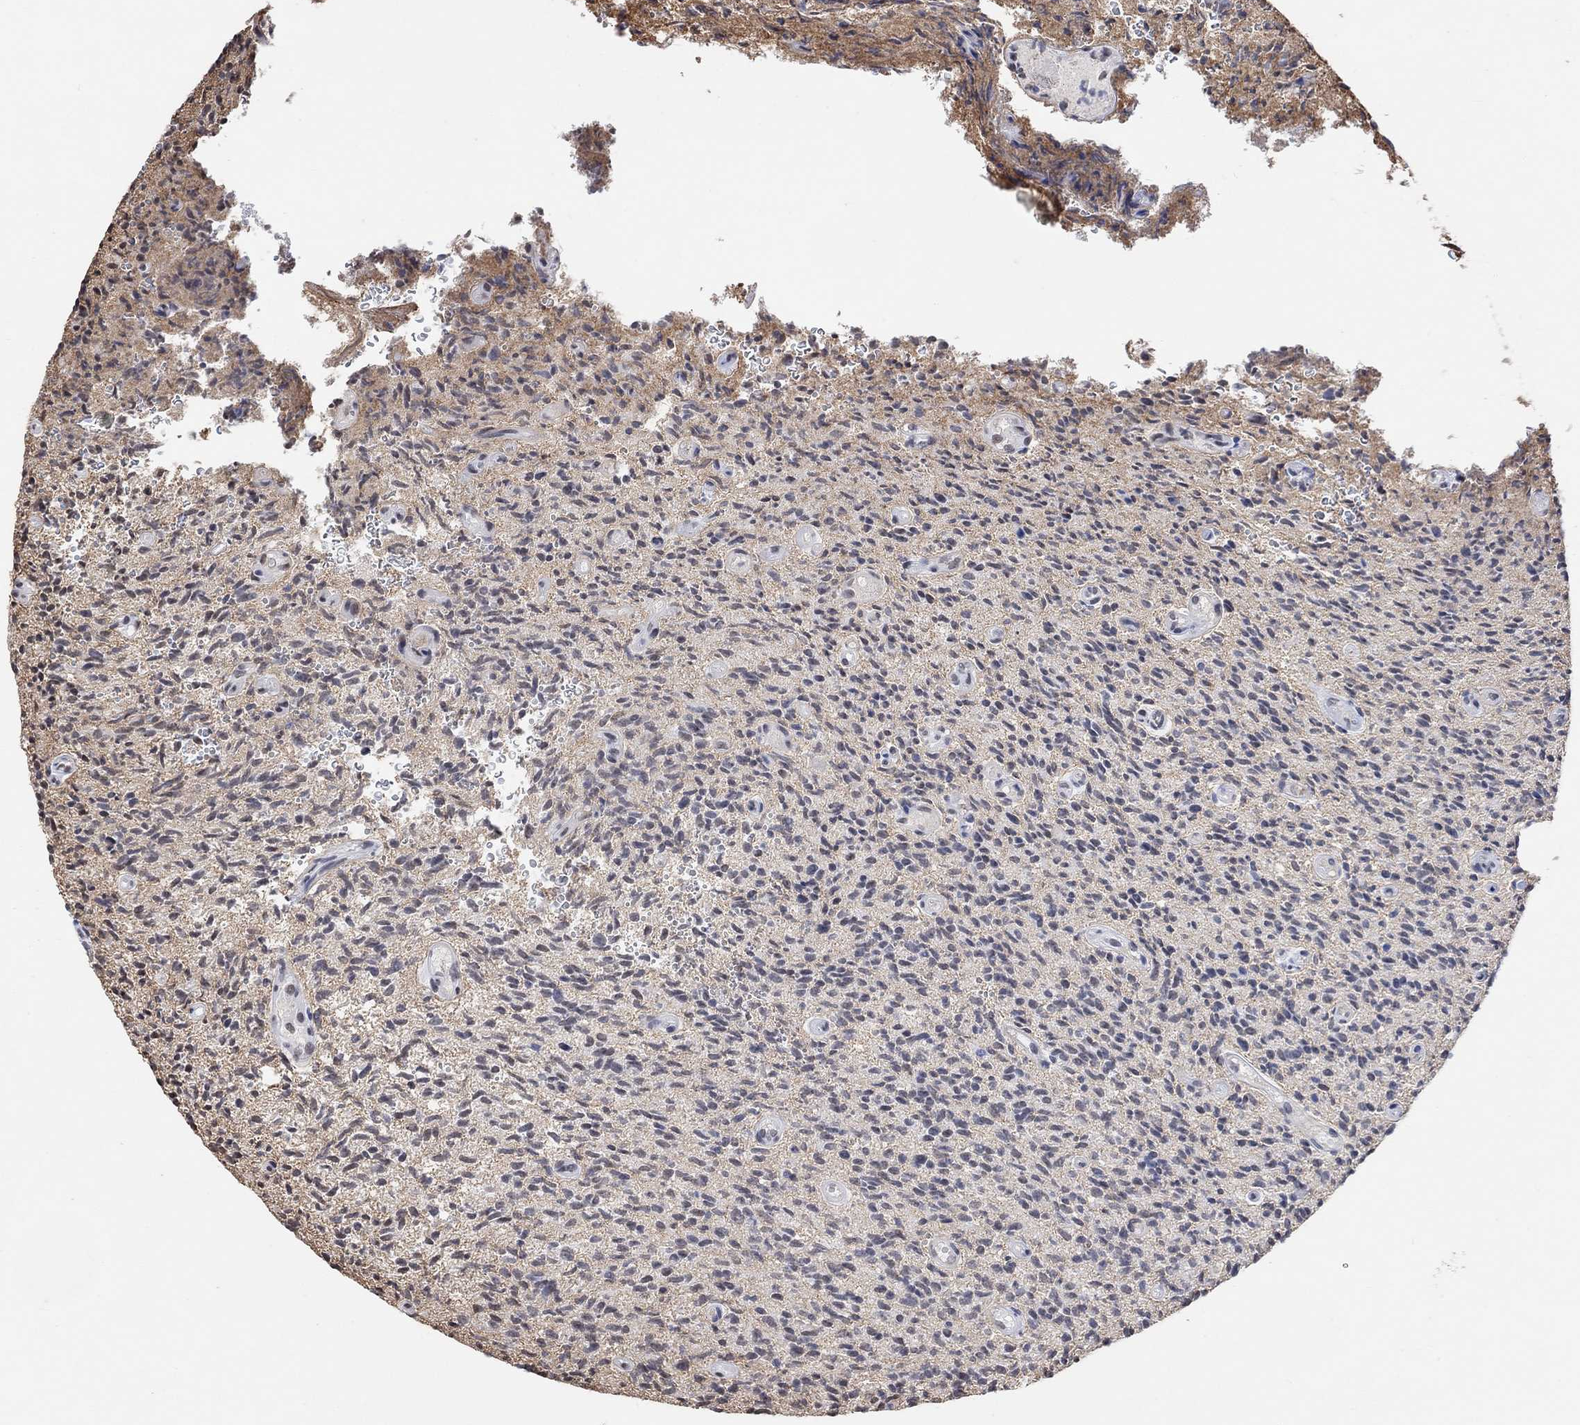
{"staining": {"intensity": "negative", "quantity": "none", "location": "none"}, "tissue": "glioma", "cell_type": "Tumor cells", "image_type": "cancer", "snomed": [{"axis": "morphology", "description": "Glioma, malignant, High grade"}, {"axis": "topography", "description": "Brain"}], "caption": "This is an IHC micrograph of malignant glioma (high-grade). There is no staining in tumor cells.", "gene": "USP39", "patient": {"sex": "male", "age": 64}}